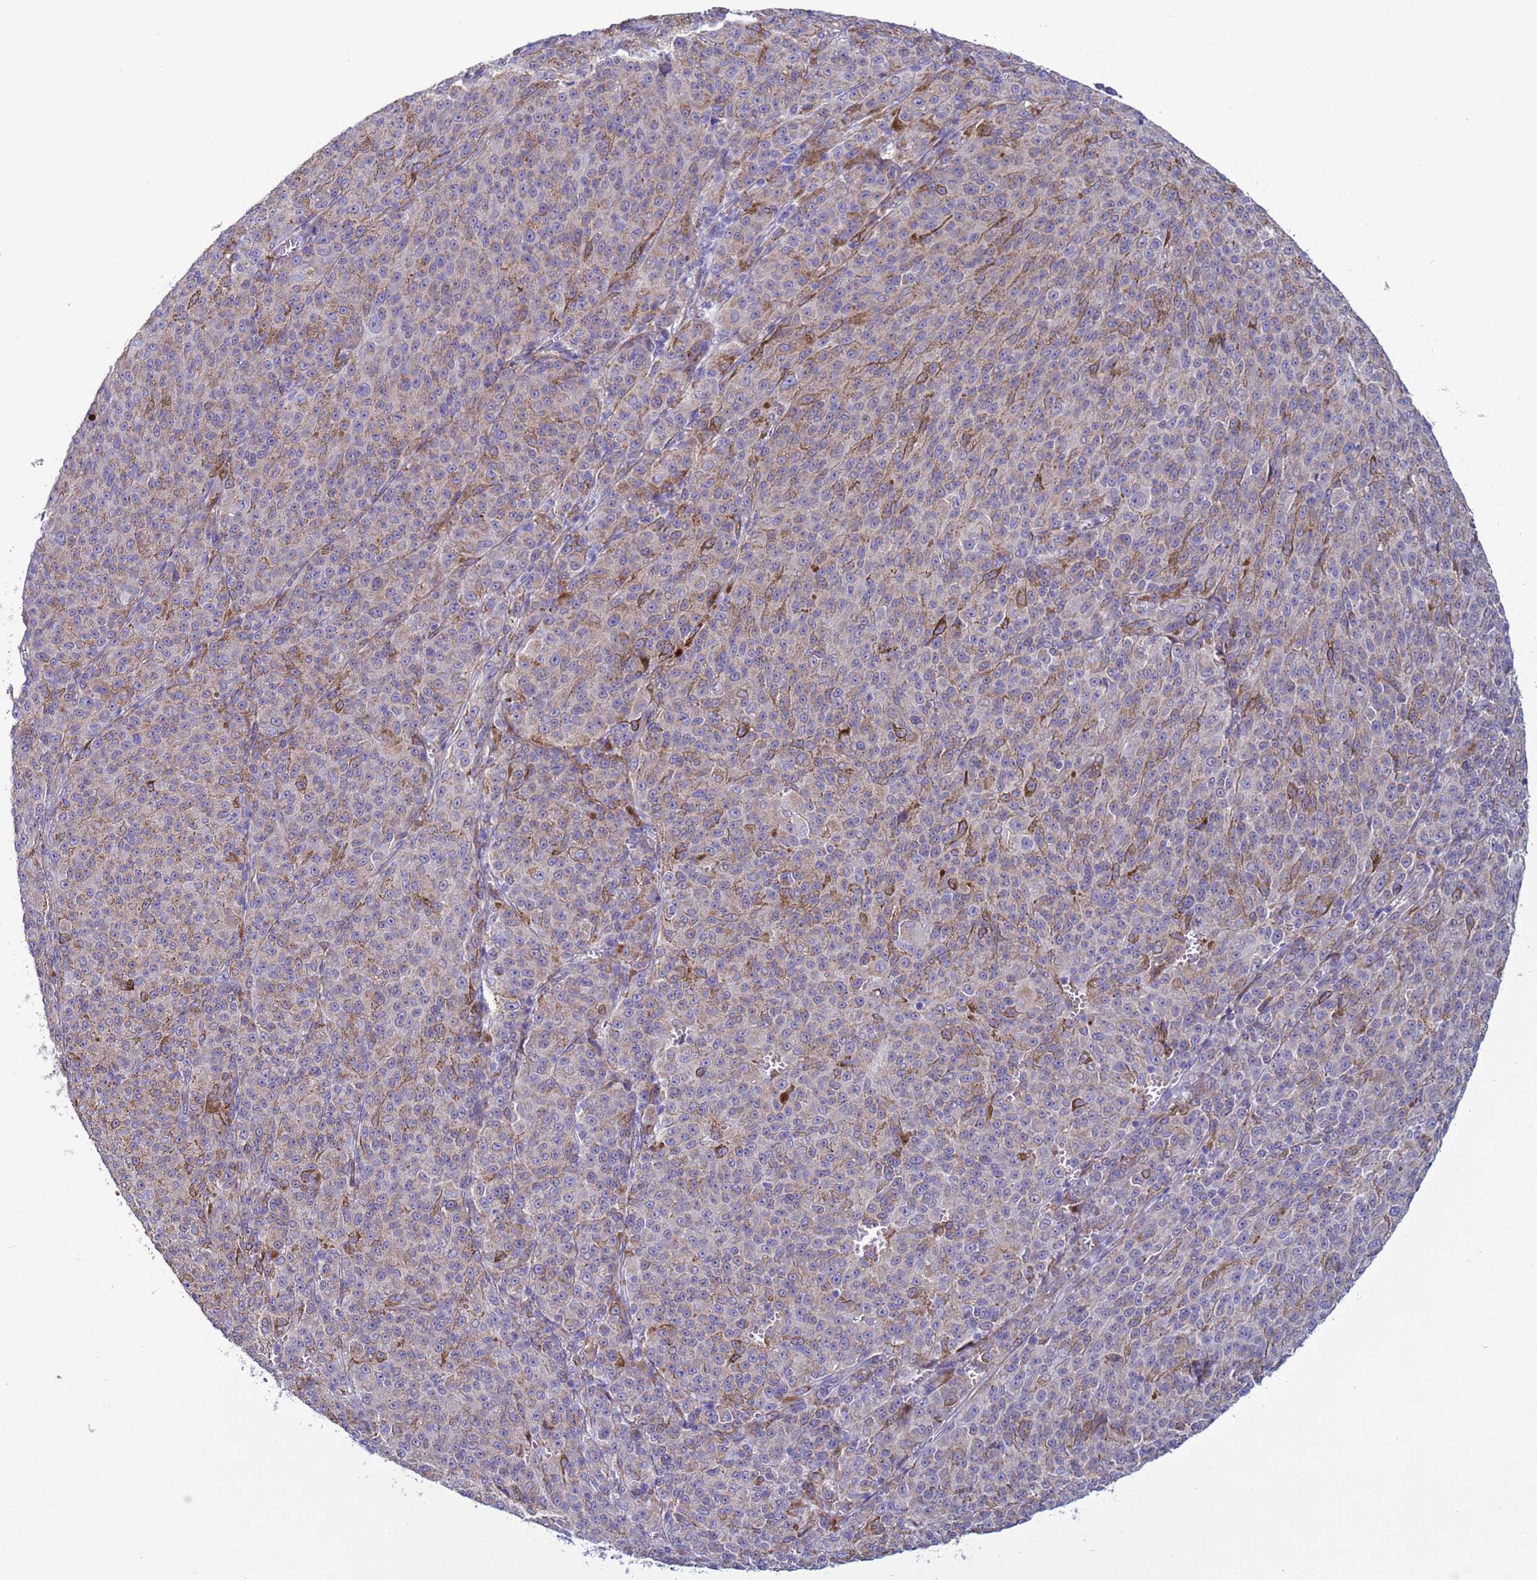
{"staining": {"intensity": "weak", "quantity": "<25%", "location": "cytoplasmic/membranous"}, "tissue": "melanoma", "cell_type": "Tumor cells", "image_type": "cancer", "snomed": [{"axis": "morphology", "description": "Malignant melanoma, NOS"}, {"axis": "topography", "description": "Skin"}], "caption": "Immunohistochemical staining of human malignant melanoma displays no significant positivity in tumor cells.", "gene": "ABHD17B", "patient": {"sex": "female", "age": 52}}